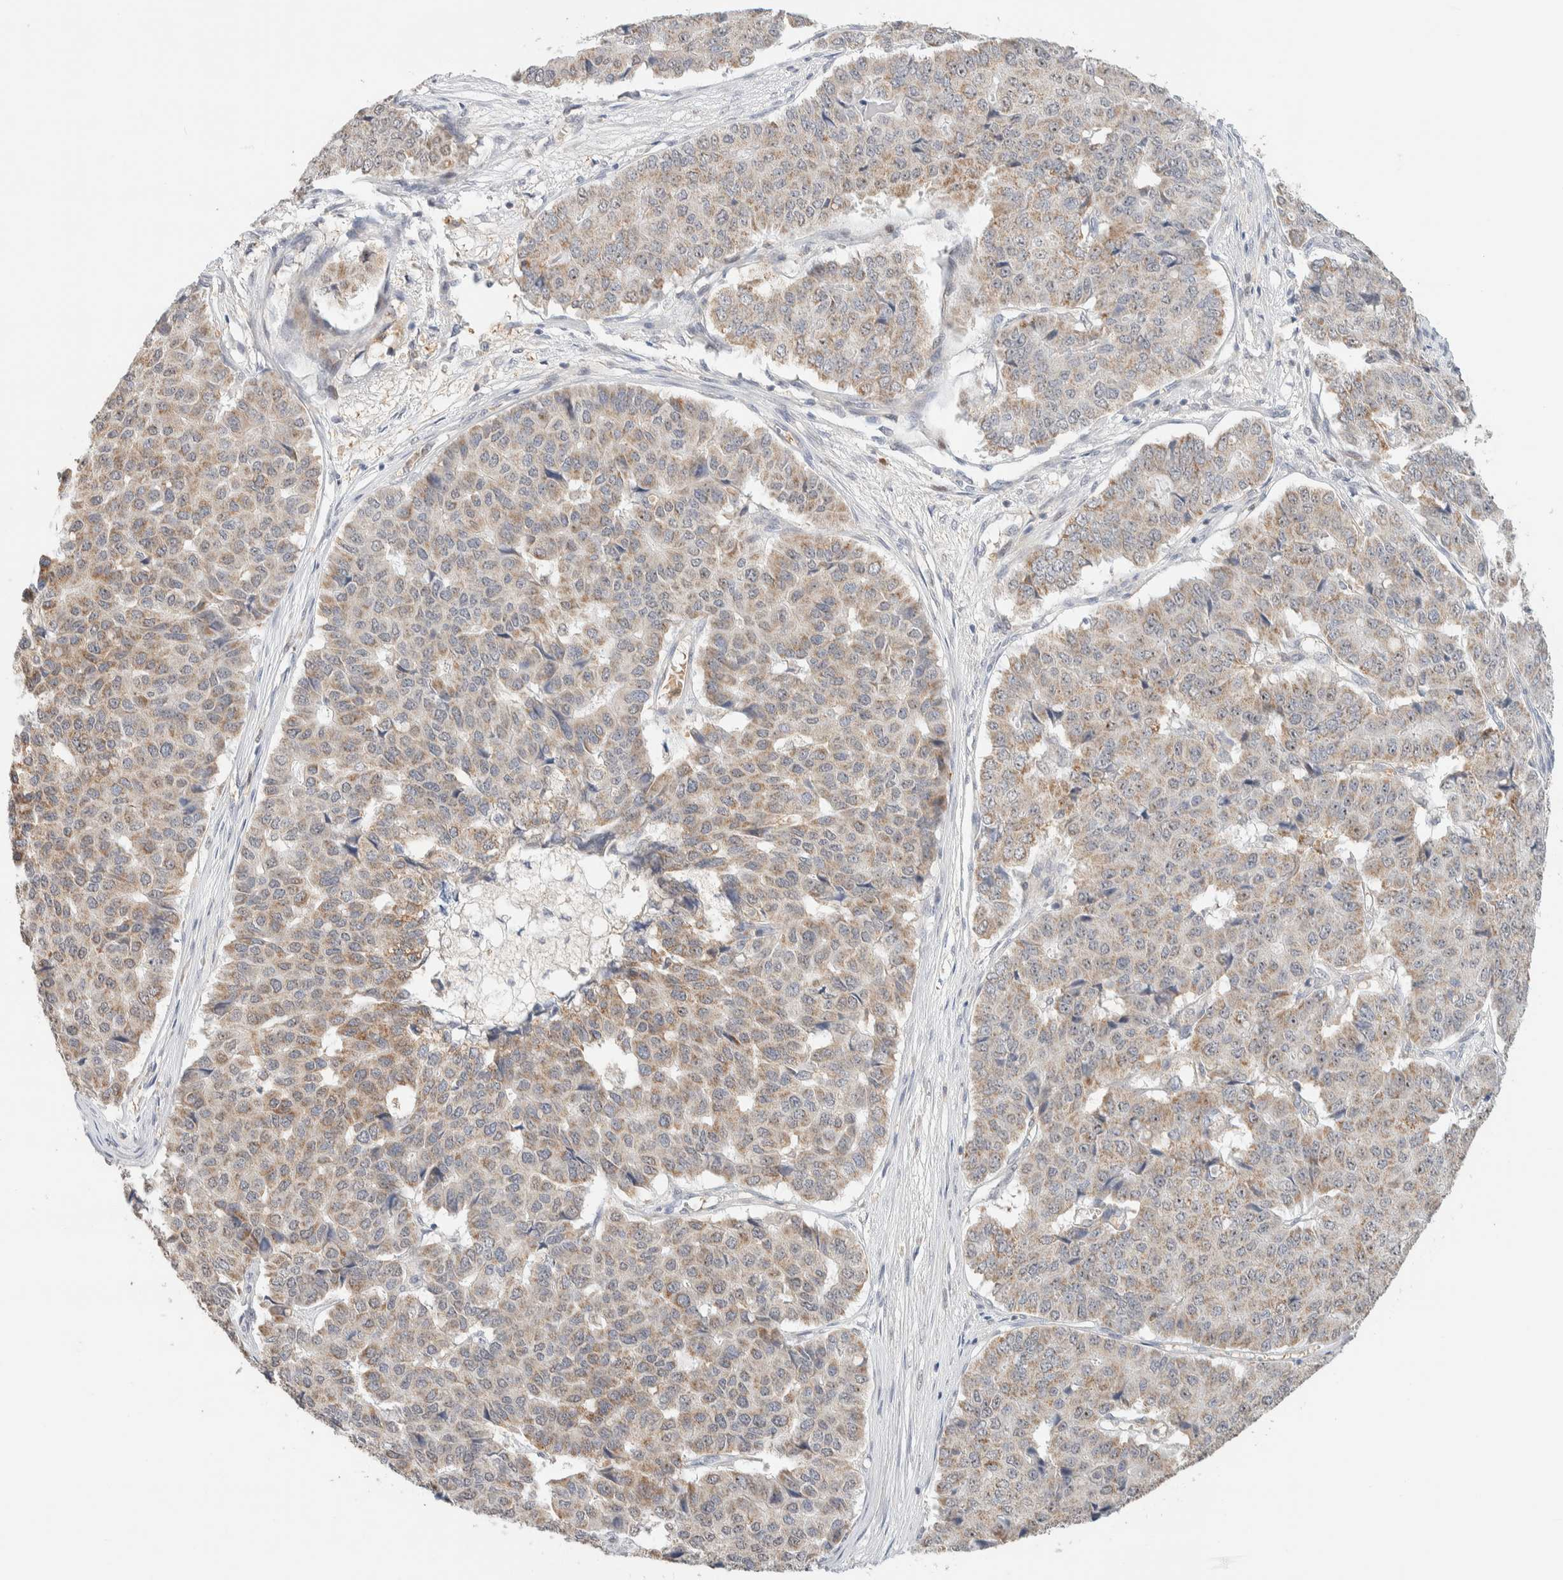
{"staining": {"intensity": "weak", "quantity": ">75%", "location": "cytoplasmic/membranous"}, "tissue": "pancreatic cancer", "cell_type": "Tumor cells", "image_type": "cancer", "snomed": [{"axis": "morphology", "description": "Adenocarcinoma, NOS"}, {"axis": "topography", "description": "Pancreas"}], "caption": "Immunohistochemical staining of human adenocarcinoma (pancreatic) exhibits low levels of weak cytoplasmic/membranous protein staining in about >75% of tumor cells. Using DAB (brown) and hematoxylin (blue) stains, captured at high magnification using brightfield microscopy.", "gene": "HDHD3", "patient": {"sex": "male", "age": 50}}